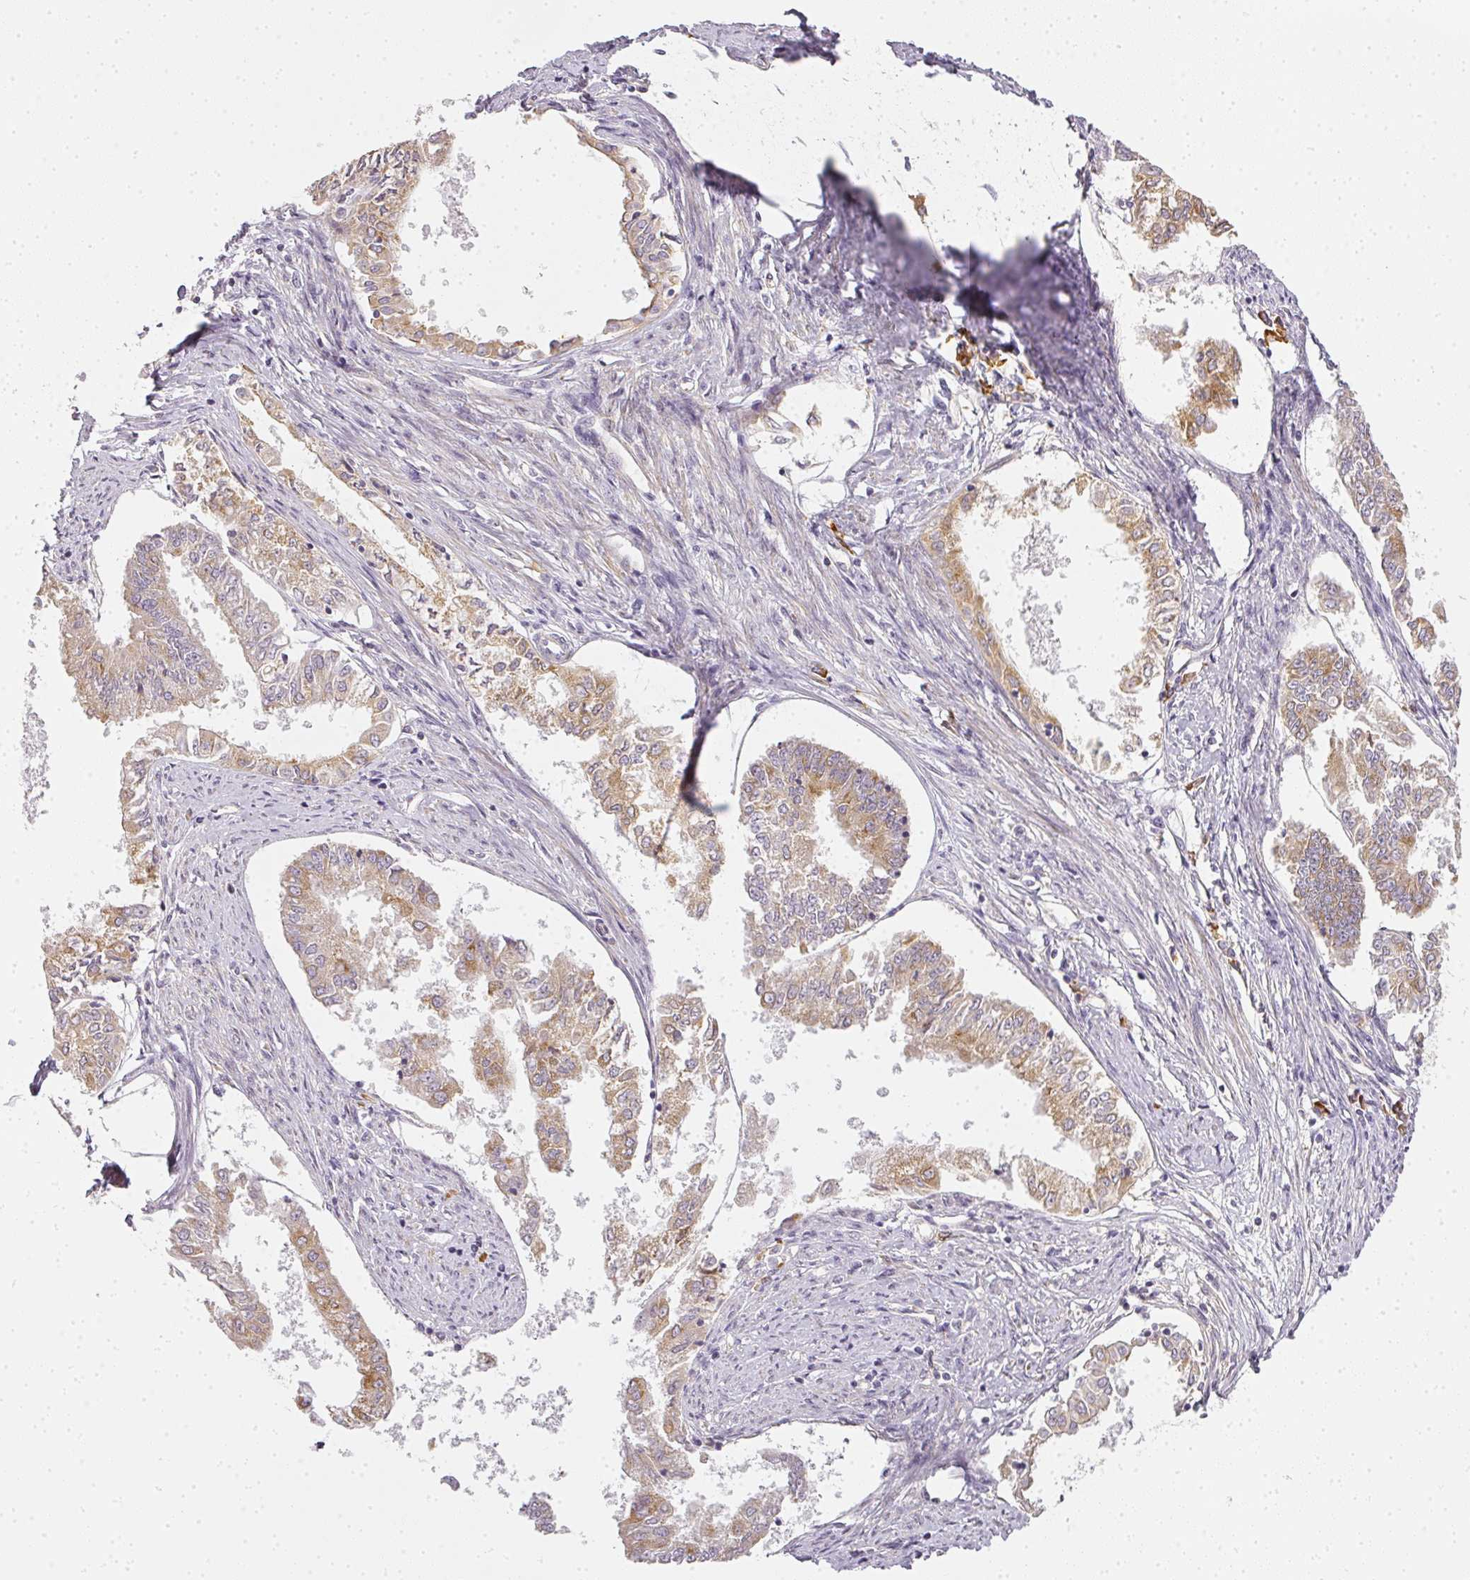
{"staining": {"intensity": "moderate", "quantity": "25%-75%", "location": "cytoplasmic/membranous"}, "tissue": "endometrial cancer", "cell_type": "Tumor cells", "image_type": "cancer", "snomed": [{"axis": "morphology", "description": "Adenocarcinoma, NOS"}, {"axis": "topography", "description": "Endometrium"}], "caption": "Endometrial adenocarcinoma stained for a protein exhibits moderate cytoplasmic/membranous positivity in tumor cells.", "gene": "MED19", "patient": {"sex": "female", "age": 76}}